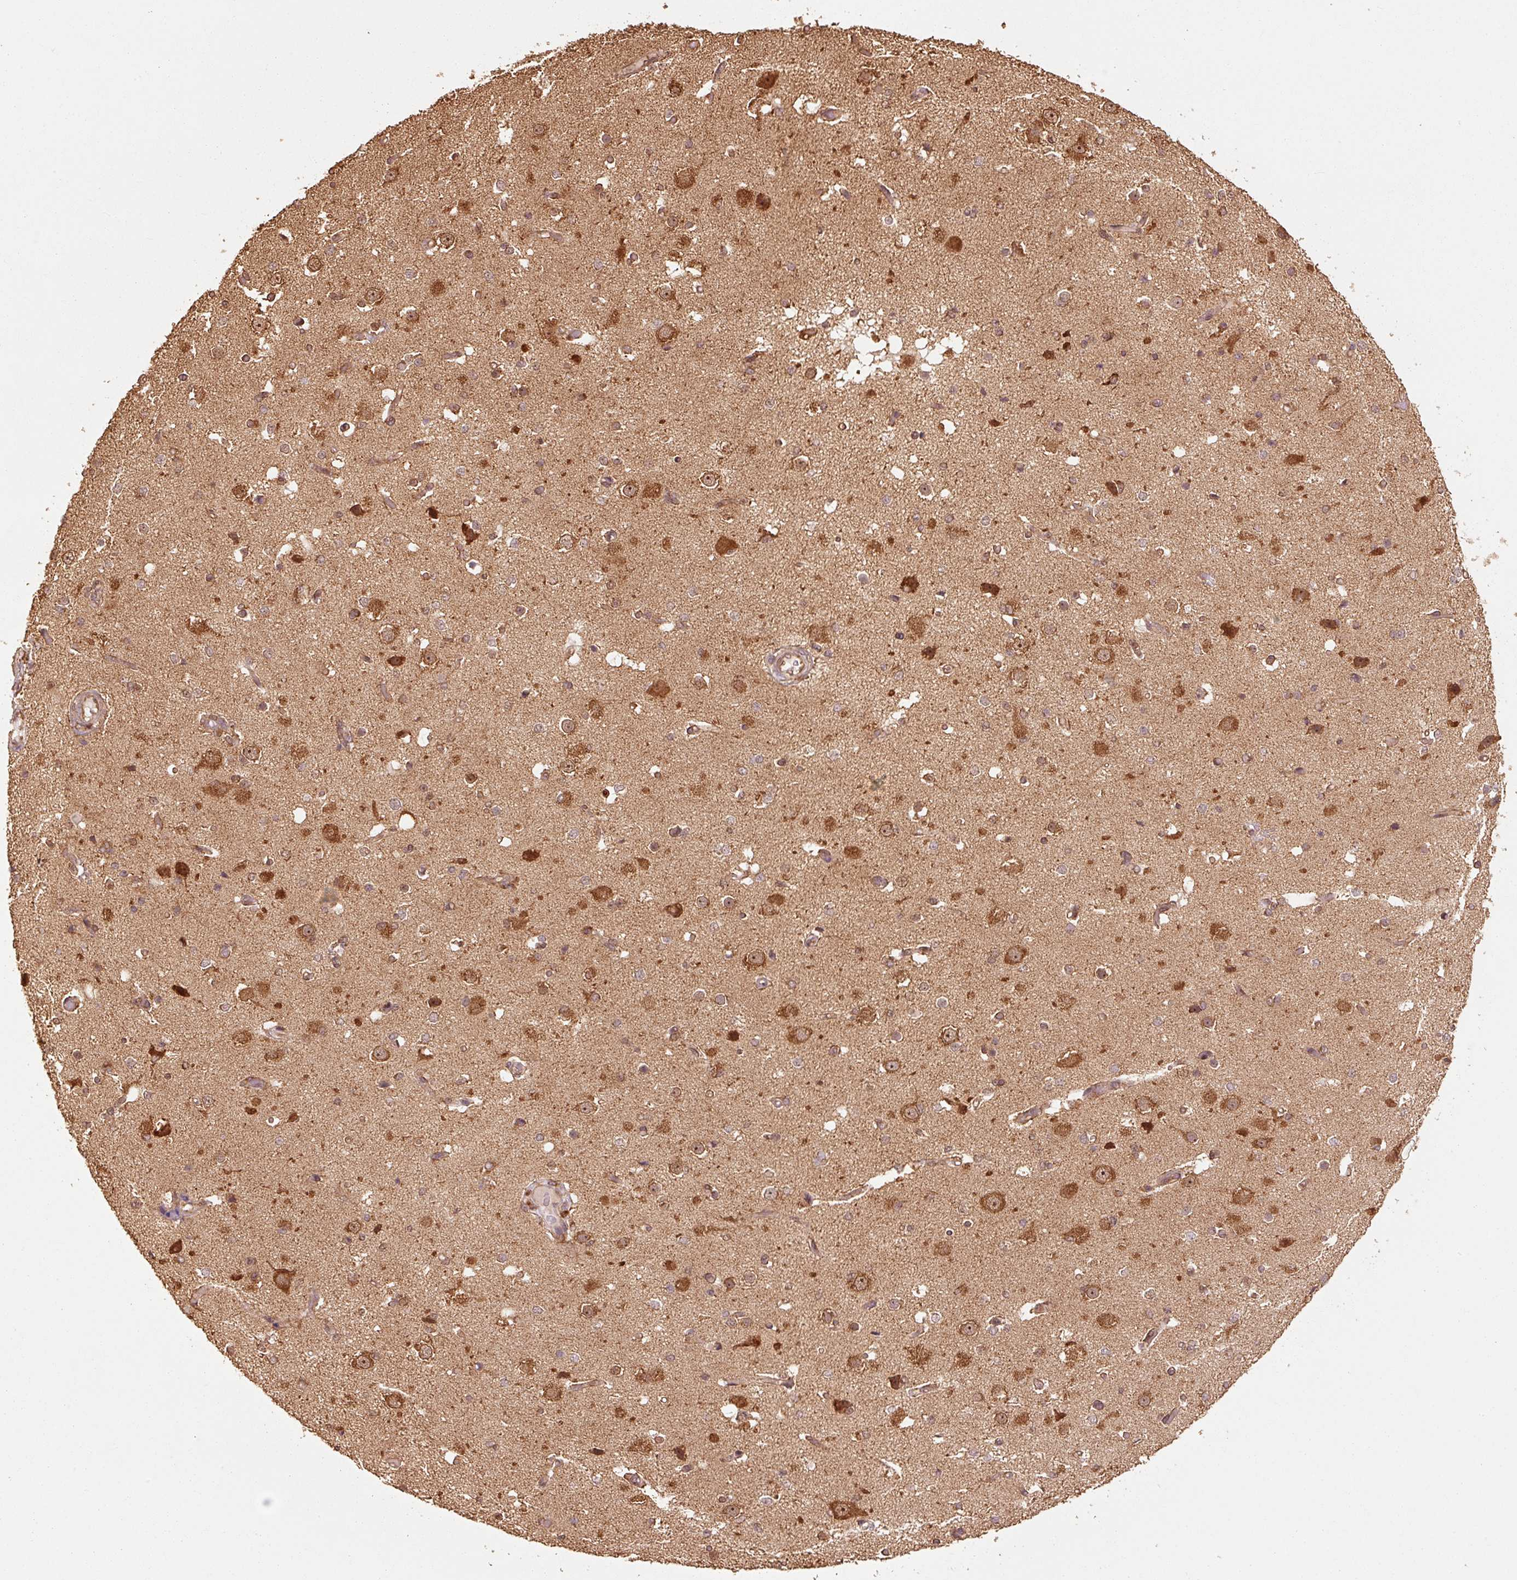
{"staining": {"intensity": "moderate", "quantity": ">75%", "location": "cytoplasmic/membranous"}, "tissue": "cerebral cortex", "cell_type": "Endothelial cells", "image_type": "normal", "snomed": [{"axis": "morphology", "description": "Normal tissue, NOS"}, {"axis": "morphology", "description": "Inflammation, NOS"}, {"axis": "topography", "description": "Cerebral cortex"}], "caption": "Moderate cytoplasmic/membranous protein expression is present in about >75% of endothelial cells in cerebral cortex.", "gene": "MRPL16", "patient": {"sex": "male", "age": 6}}